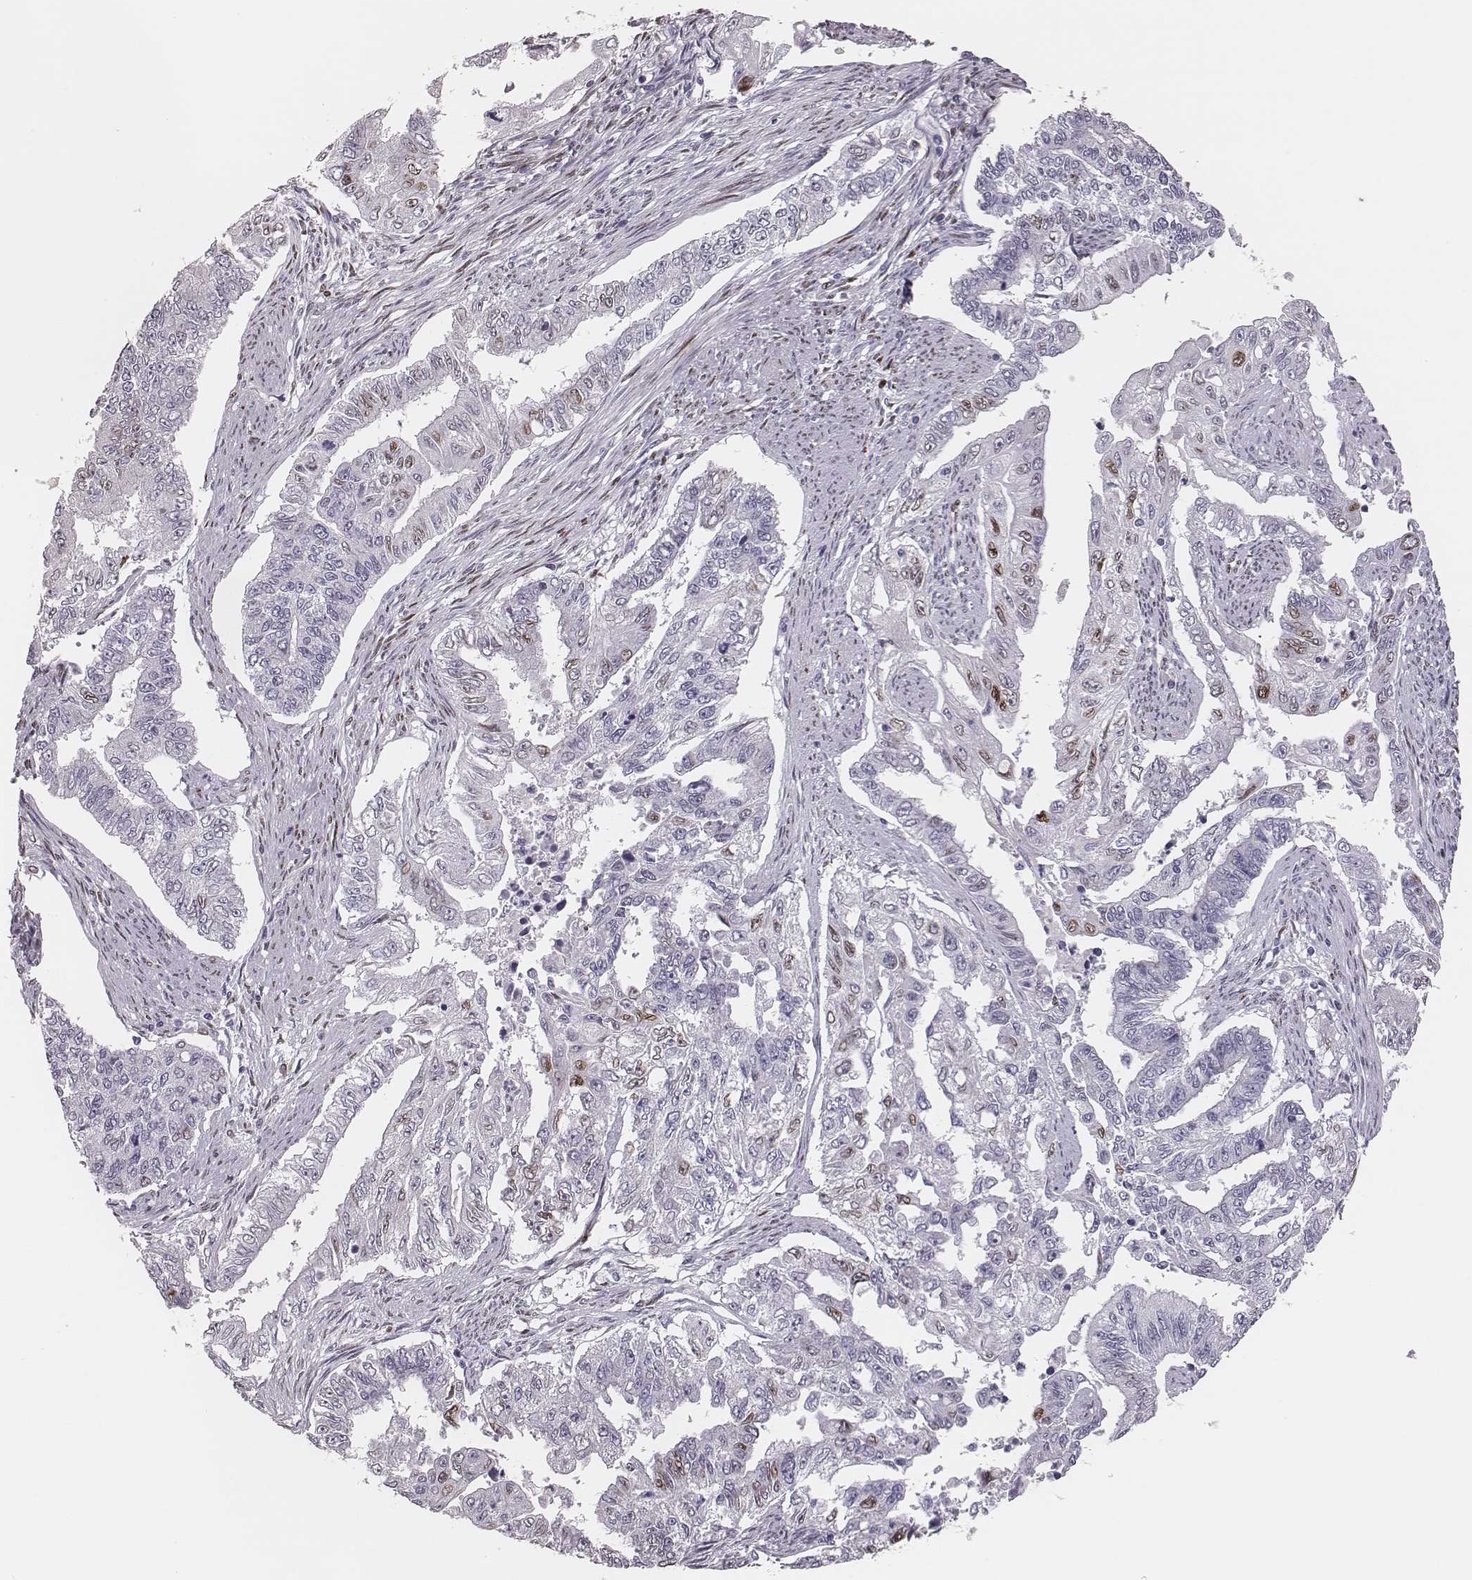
{"staining": {"intensity": "moderate", "quantity": "<25%", "location": "nuclear"}, "tissue": "endometrial cancer", "cell_type": "Tumor cells", "image_type": "cancer", "snomed": [{"axis": "morphology", "description": "Adenocarcinoma, NOS"}, {"axis": "topography", "description": "Uterus"}], "caption": "IHC (DAB (3,3'-diaminobenzidine)) staining of human adenocarcinoma (endometrial) exhibits moderate nuclear protein positivity in about <25% of tumor cells. Nuclei are stained in blue.", "gene": "ADGRF4", "patient": {"sex": "female", "age": 59}}